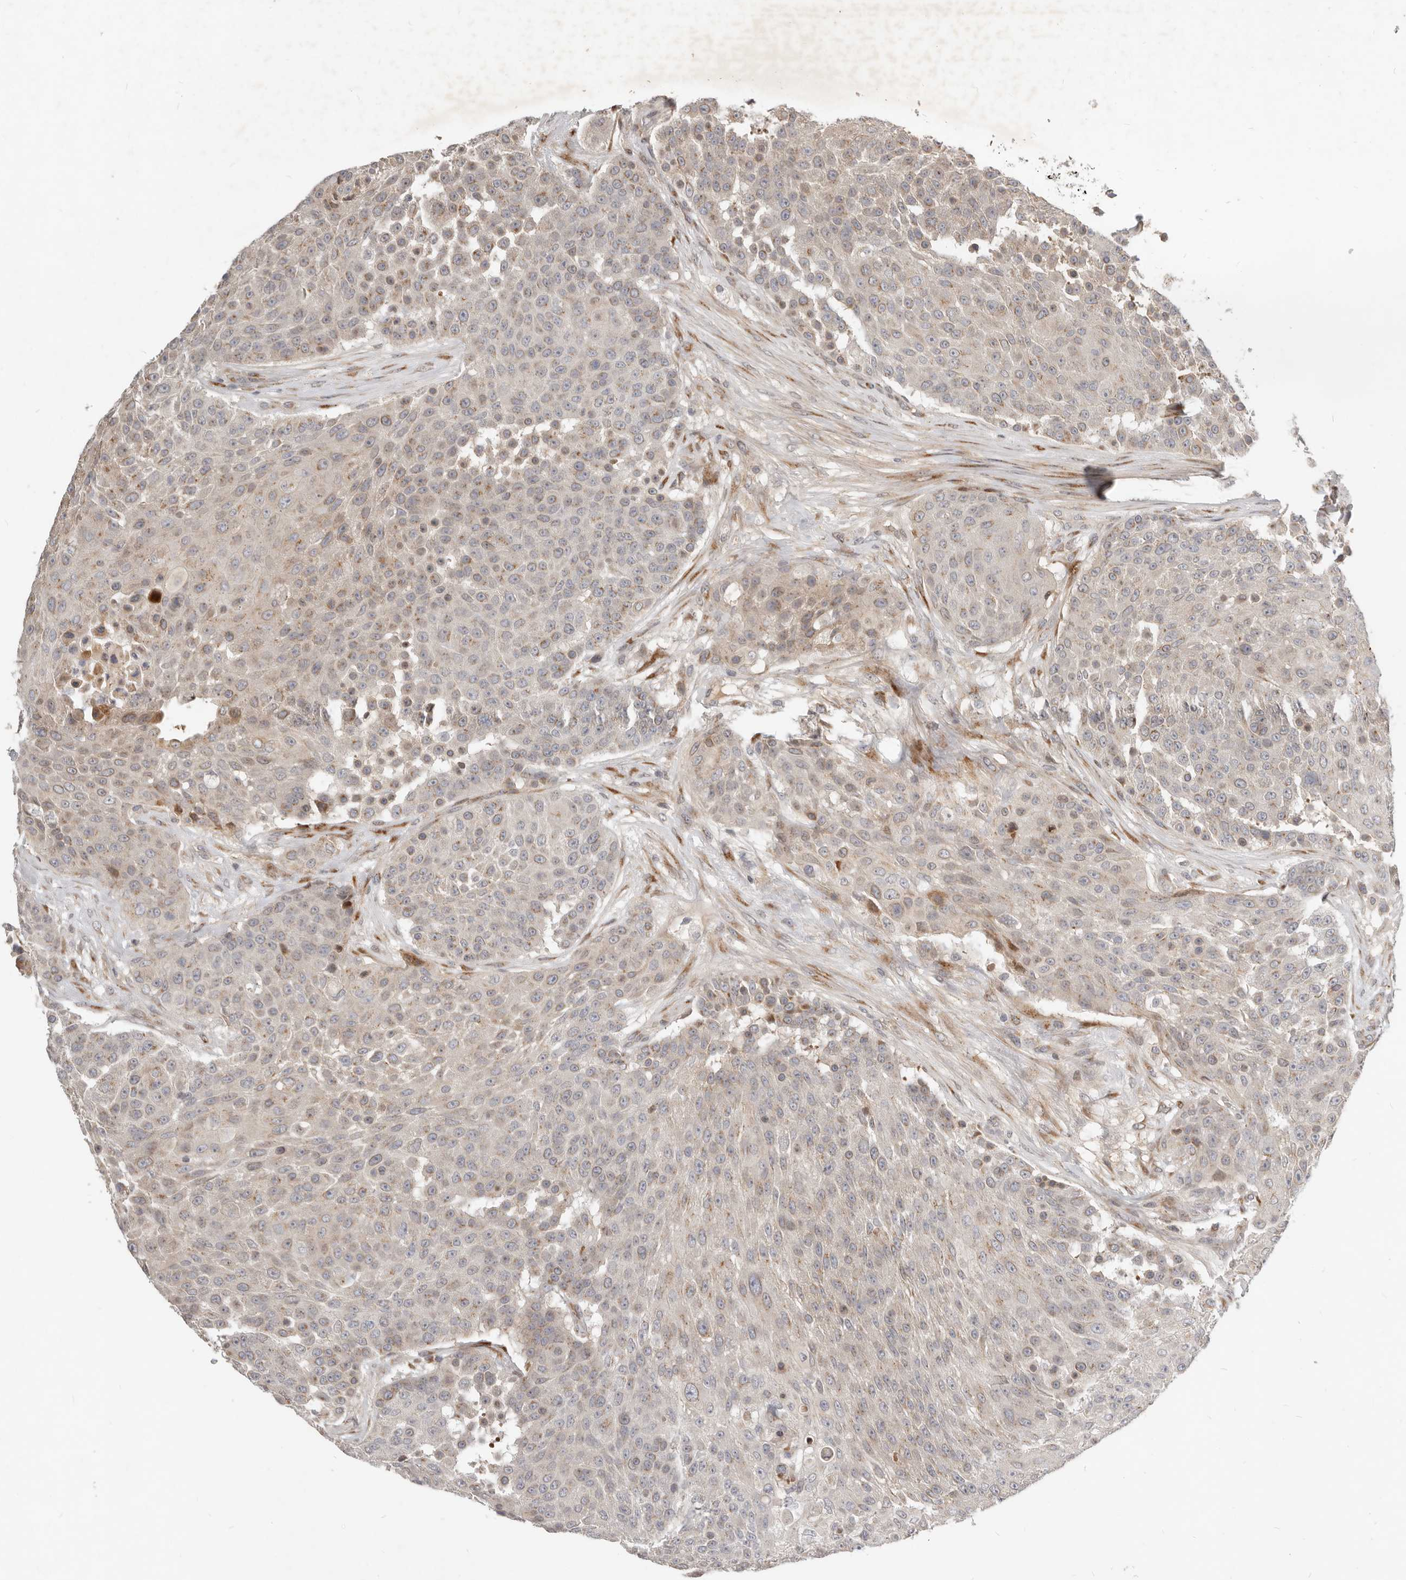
{"staining": {"intensity": "weak", "quantity": "25%-75%", "location": "cytoplasmic/membranous"}, "tissue": "urothelial cancer", "cell_type": "Tumor cells", "image_type": "cancer", "snomed": [{"axis": "morphology", "description": "Urothelial carcinoma, High grade"}, {"axis": "topography", "description": "Urinary bladder"}], "caption": "Protein expression analysis of urothelial carcinoma (high-grade) shows weak cytoplasmic/membranous expression in approximately 25%-75% of tumor cells.", "gene": "NPY4R", "patient": {"sex": "female", "age": 63}}